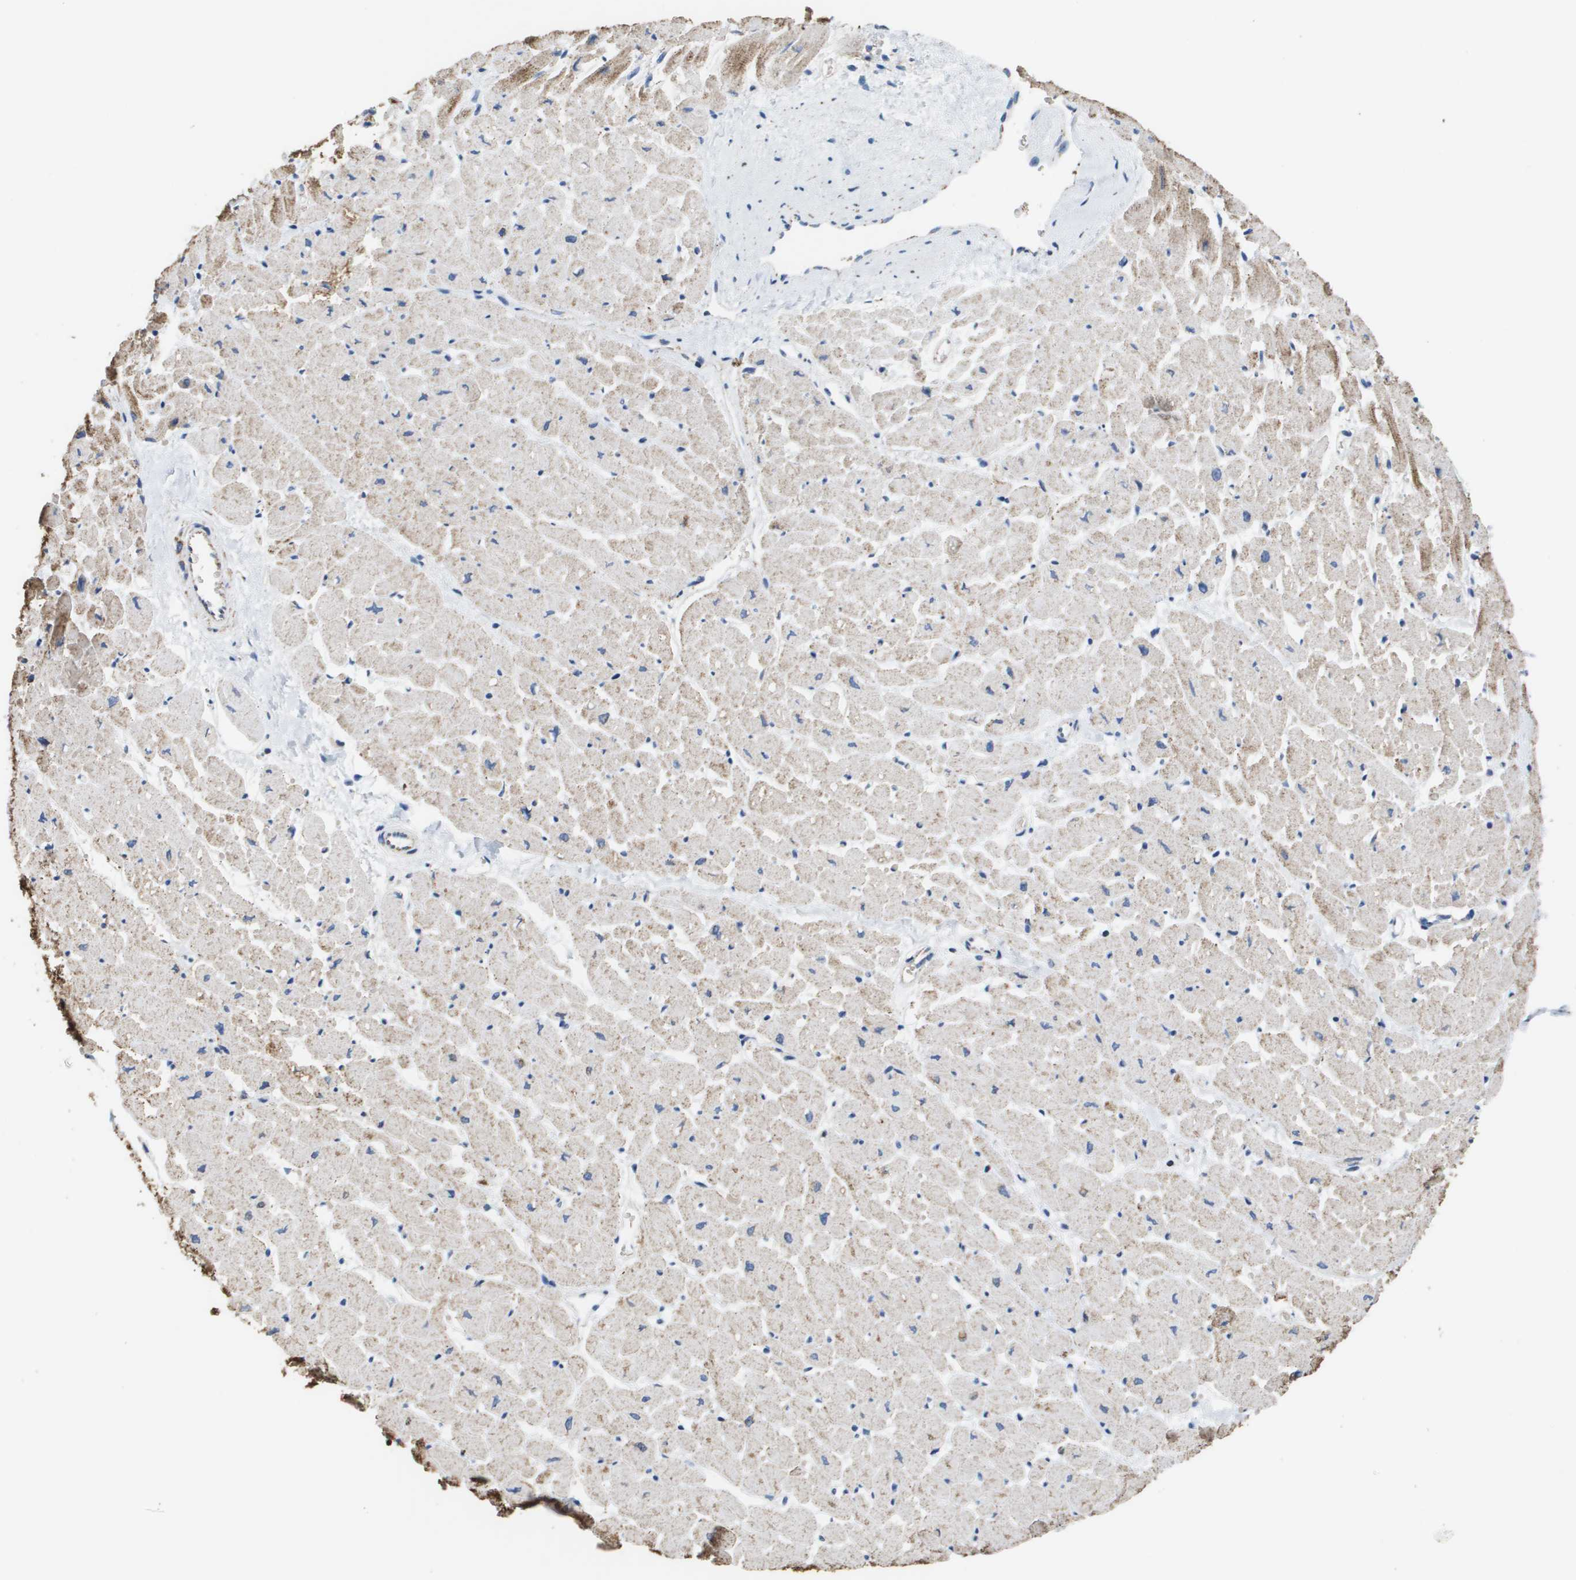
{"staining": {"intensity": "strong", "quantity": ">75%", "location": "cytoplasmic/membranous"}, "tissue": "heart muscle", "cell_type": "Cardiomyocytes", "image_type": "normal", "snomed": [{"axis": "morphology", "description": "Normal tissue, NOS"}, {"axis": "topography", "description": "Heart"}], "caption": "IHC (DAB (3,3'-diaminobenzidine)) staining of benign human heart muscle demonstrates strong cytoplasmic/membranous protein staining in about >75% of cardiomyocytes. Nuclei are stained in blue.", "gene": "ATP5F1B", "patient": {"sex": "male", "age": 45}}